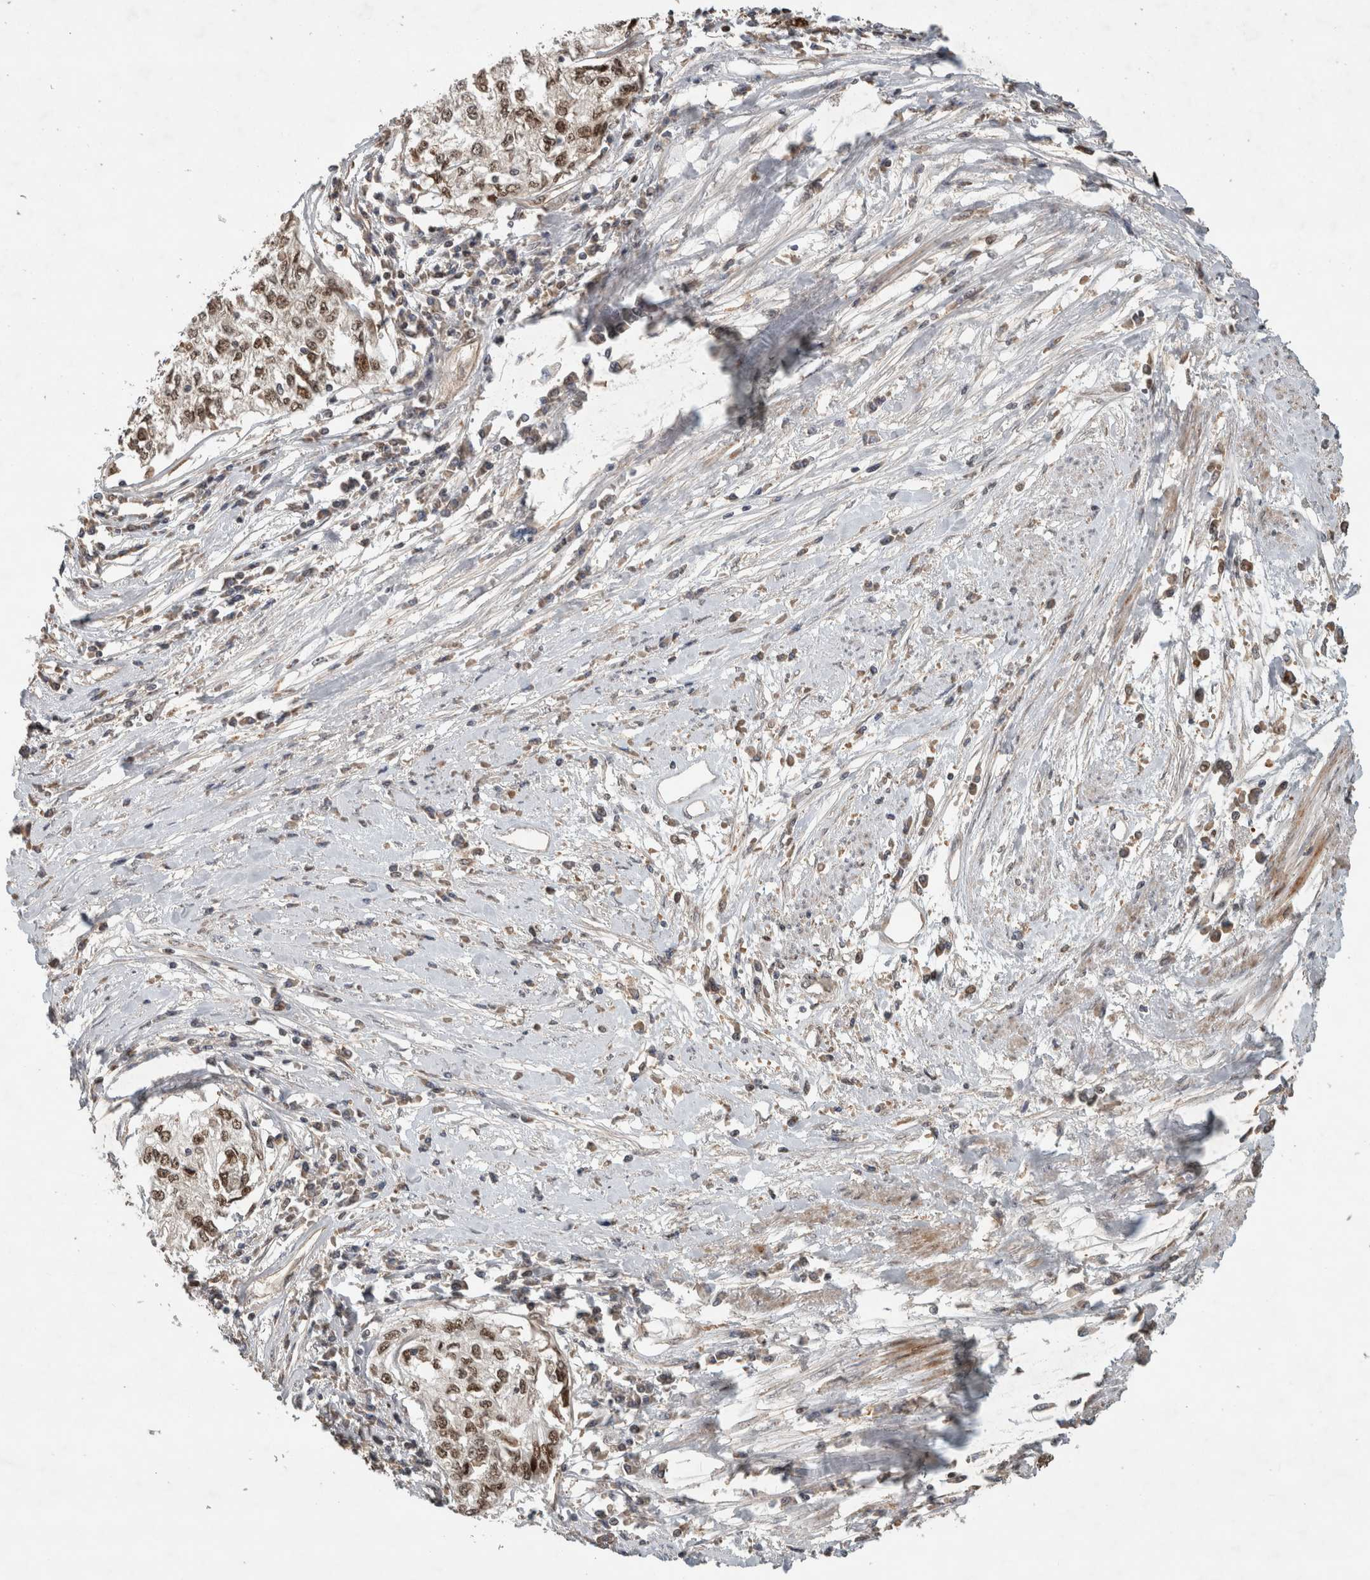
{"staining": {"intensity": "moderate", "quantity": ">75%", "location": "nuclear"}, "tissue": "cervical cancer", "cell_type": "Tumor cells", "image_type": "cancer", "snomed": [{"axis": "morphology", "description": "Squamous cell carcinoma, NOS"}, {"axis": "topography", "description": "Cervix"}], "caption": "Immunohistochemistry (DAB (3,3'-diaminobenzidine)) staining of cervical cancer (squamous cell carcinoma) displays moderate nuclear protein positivity in about >75% of tumor cells.", "gene": "INSRR", "patient": {"sex": "female", "age": 57}}